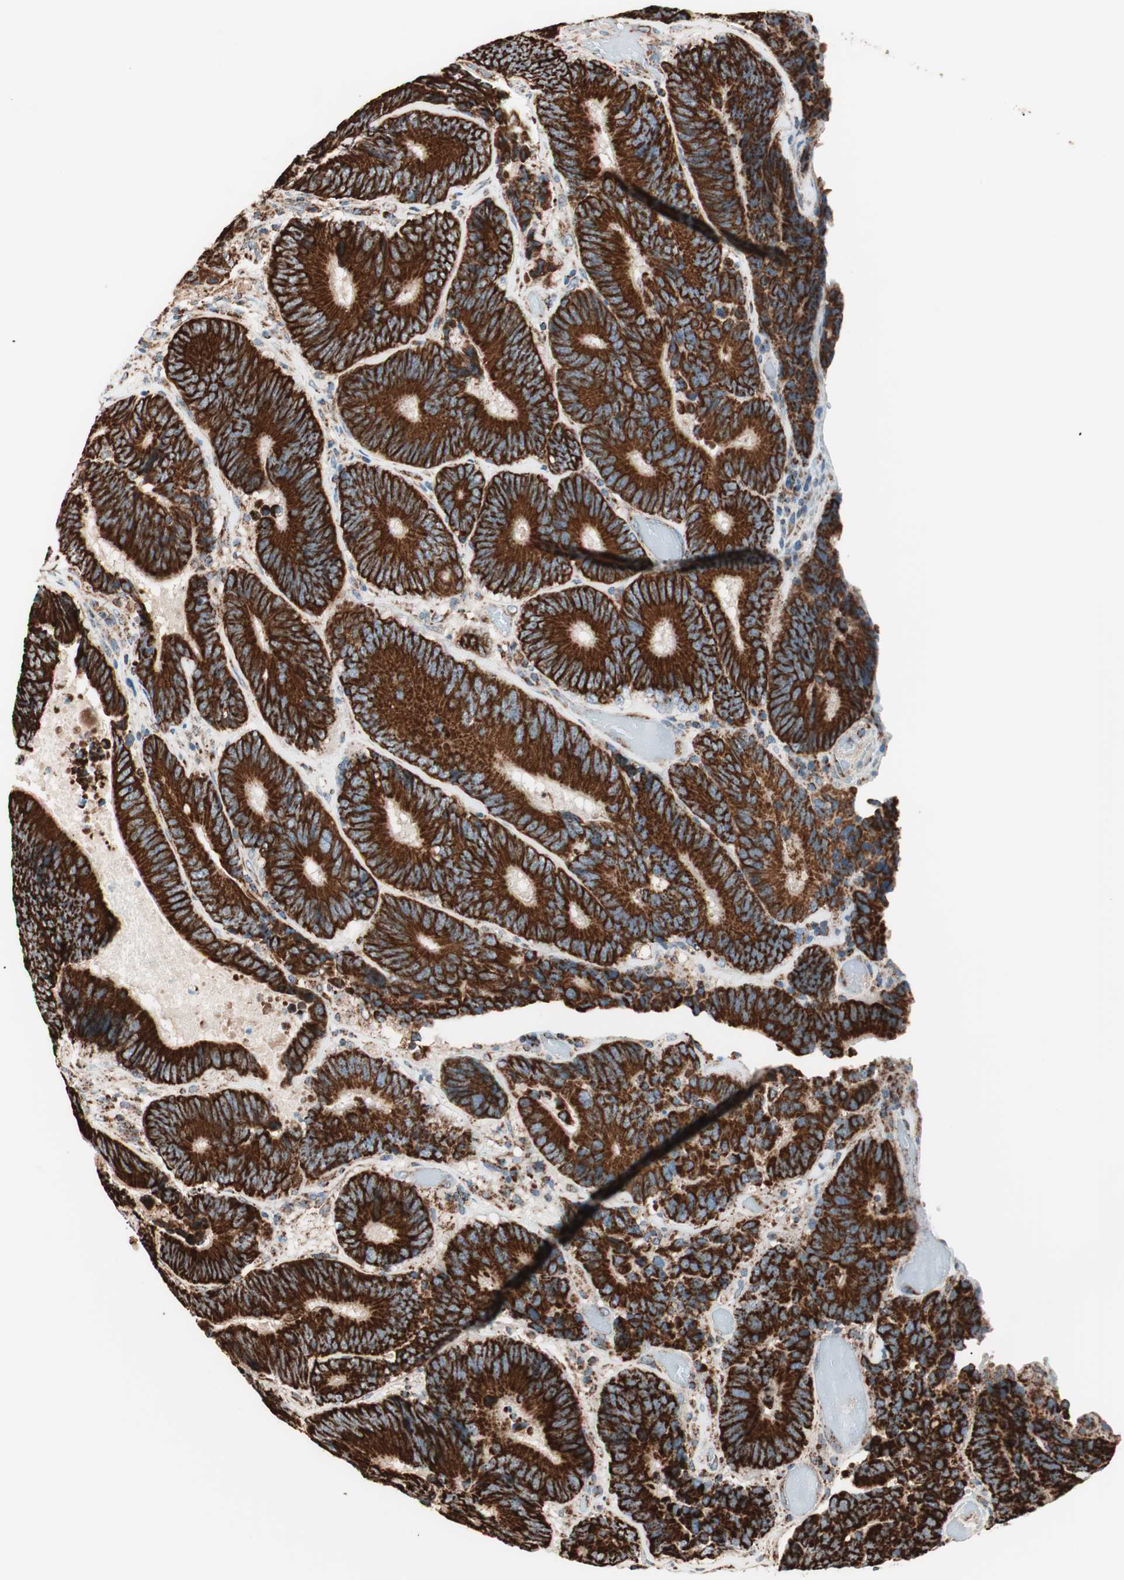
{"staining": {"intensity": "strong", "quantity": ">75%", "location": "cytoplasmic/membranous"}, "tissue": "colorectal cancer", "cell_type": "Tumor cells", "image_type": "cancer", "snomed": [{"axis": "morphology", "description": "Adenocarcinoma, NOS"}, {"axis": "topography", "description": "Colon"}], "caption": "High-power microscopy captured an immunohistochemistry histopathology image of colorectal adenocarcinoma, revealing strong cytoplasmic/membranous positivity in approximately >75% of tumor cells. The staining was performed using DAB to visualize the protein expression in brown, while the nuclei were stained in blue with hematoxylin (Magnification: 20x).", "gene": "TOMM22", "patient": {"sex": "female", "age": 78}}